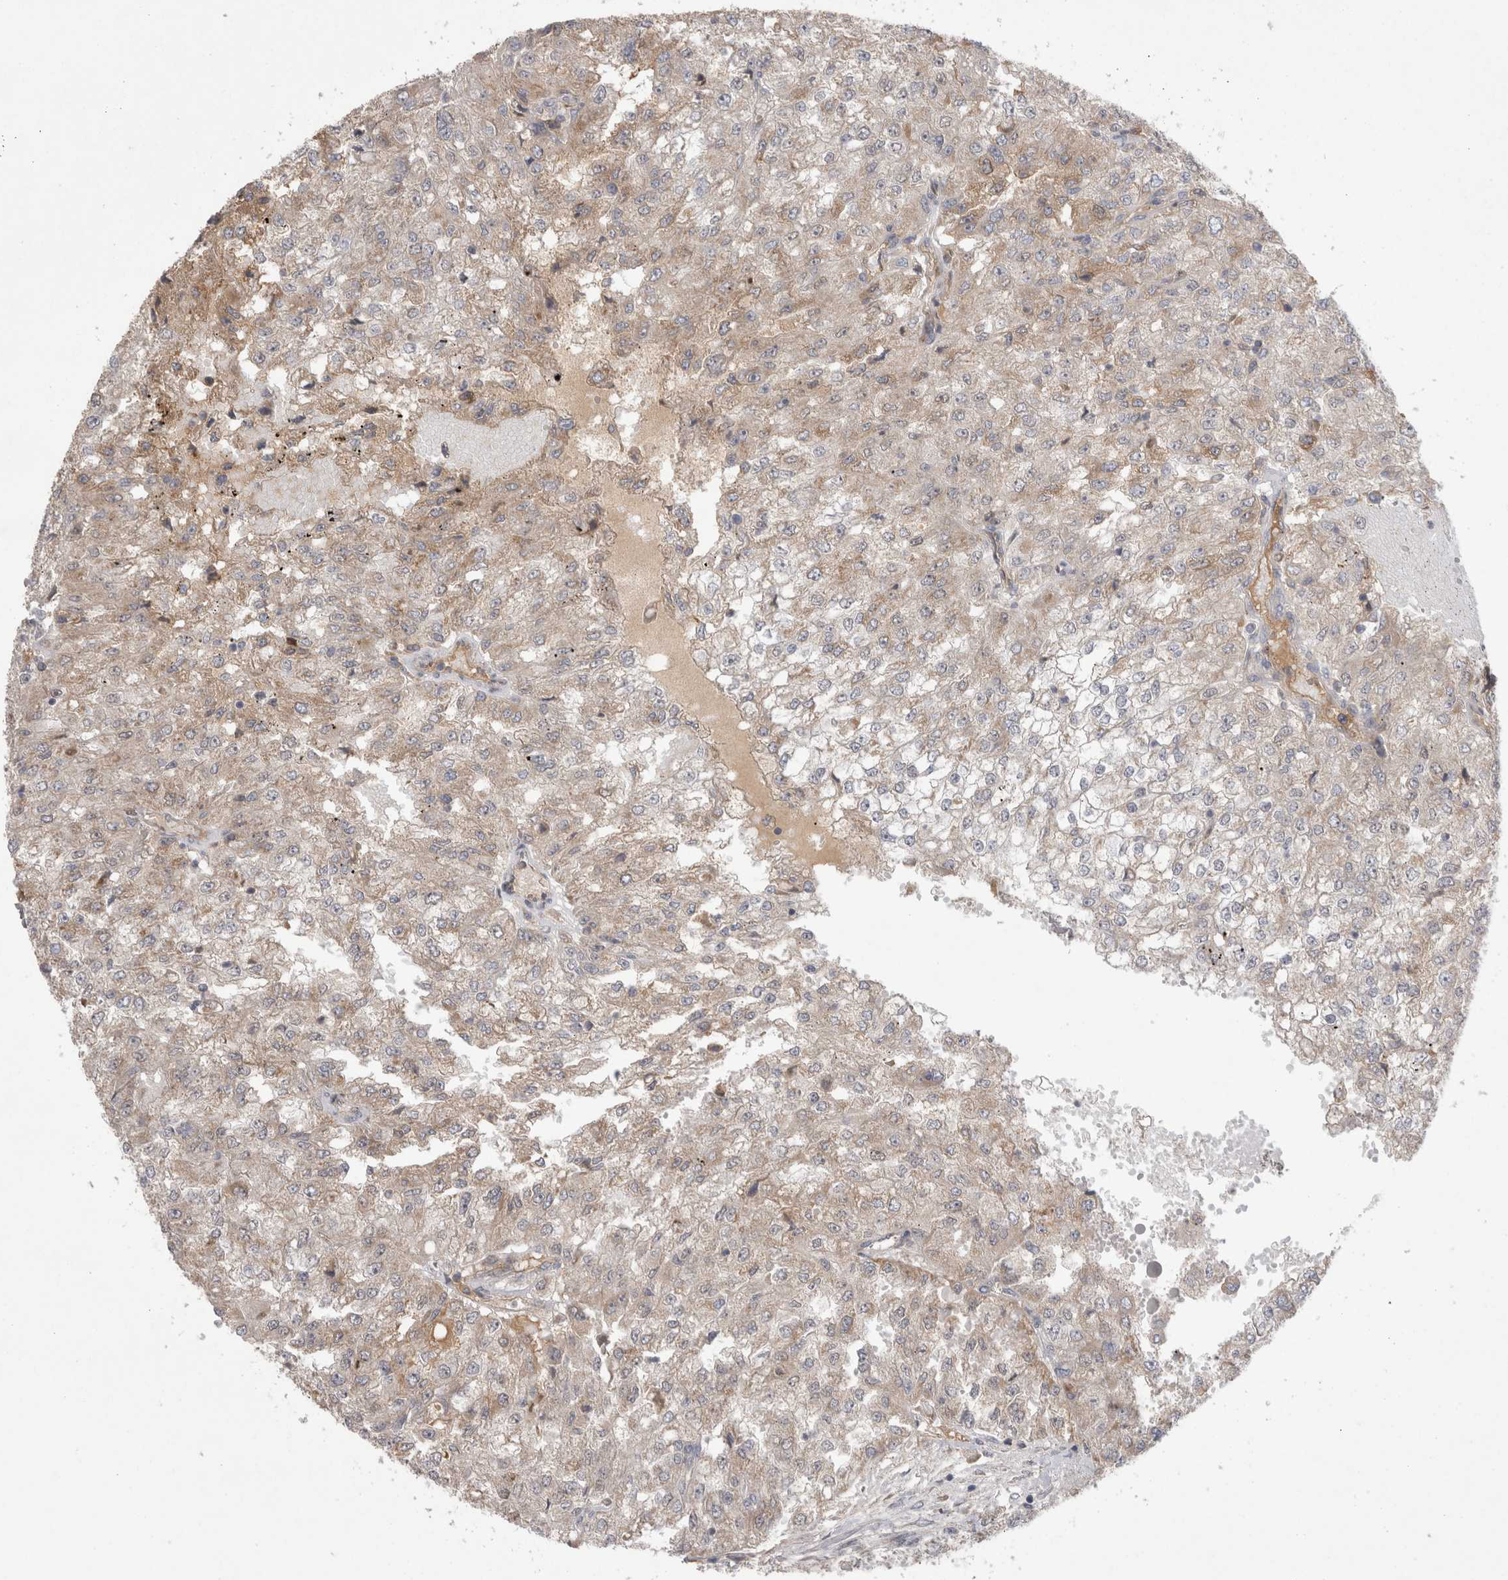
{"staining": {"intensity": "weak", "quantity": "<25%", "location": "cytoplasmic/membranous"}, "tissue": "renal cancer", "cell_type": "Tumor cells", "image_type": "cancer", "snomed": [{"axis": "morphology", "description": "Adenocarcinoma, NOS"}, {"axis": "topography", "description": "Kidney"}], "caption": "A photomicrograph of human renal adenocarcinoma is negative for staining in tumor cells.", "gene": "DARS2", "patient": {"sex": "female", "age": 54}}